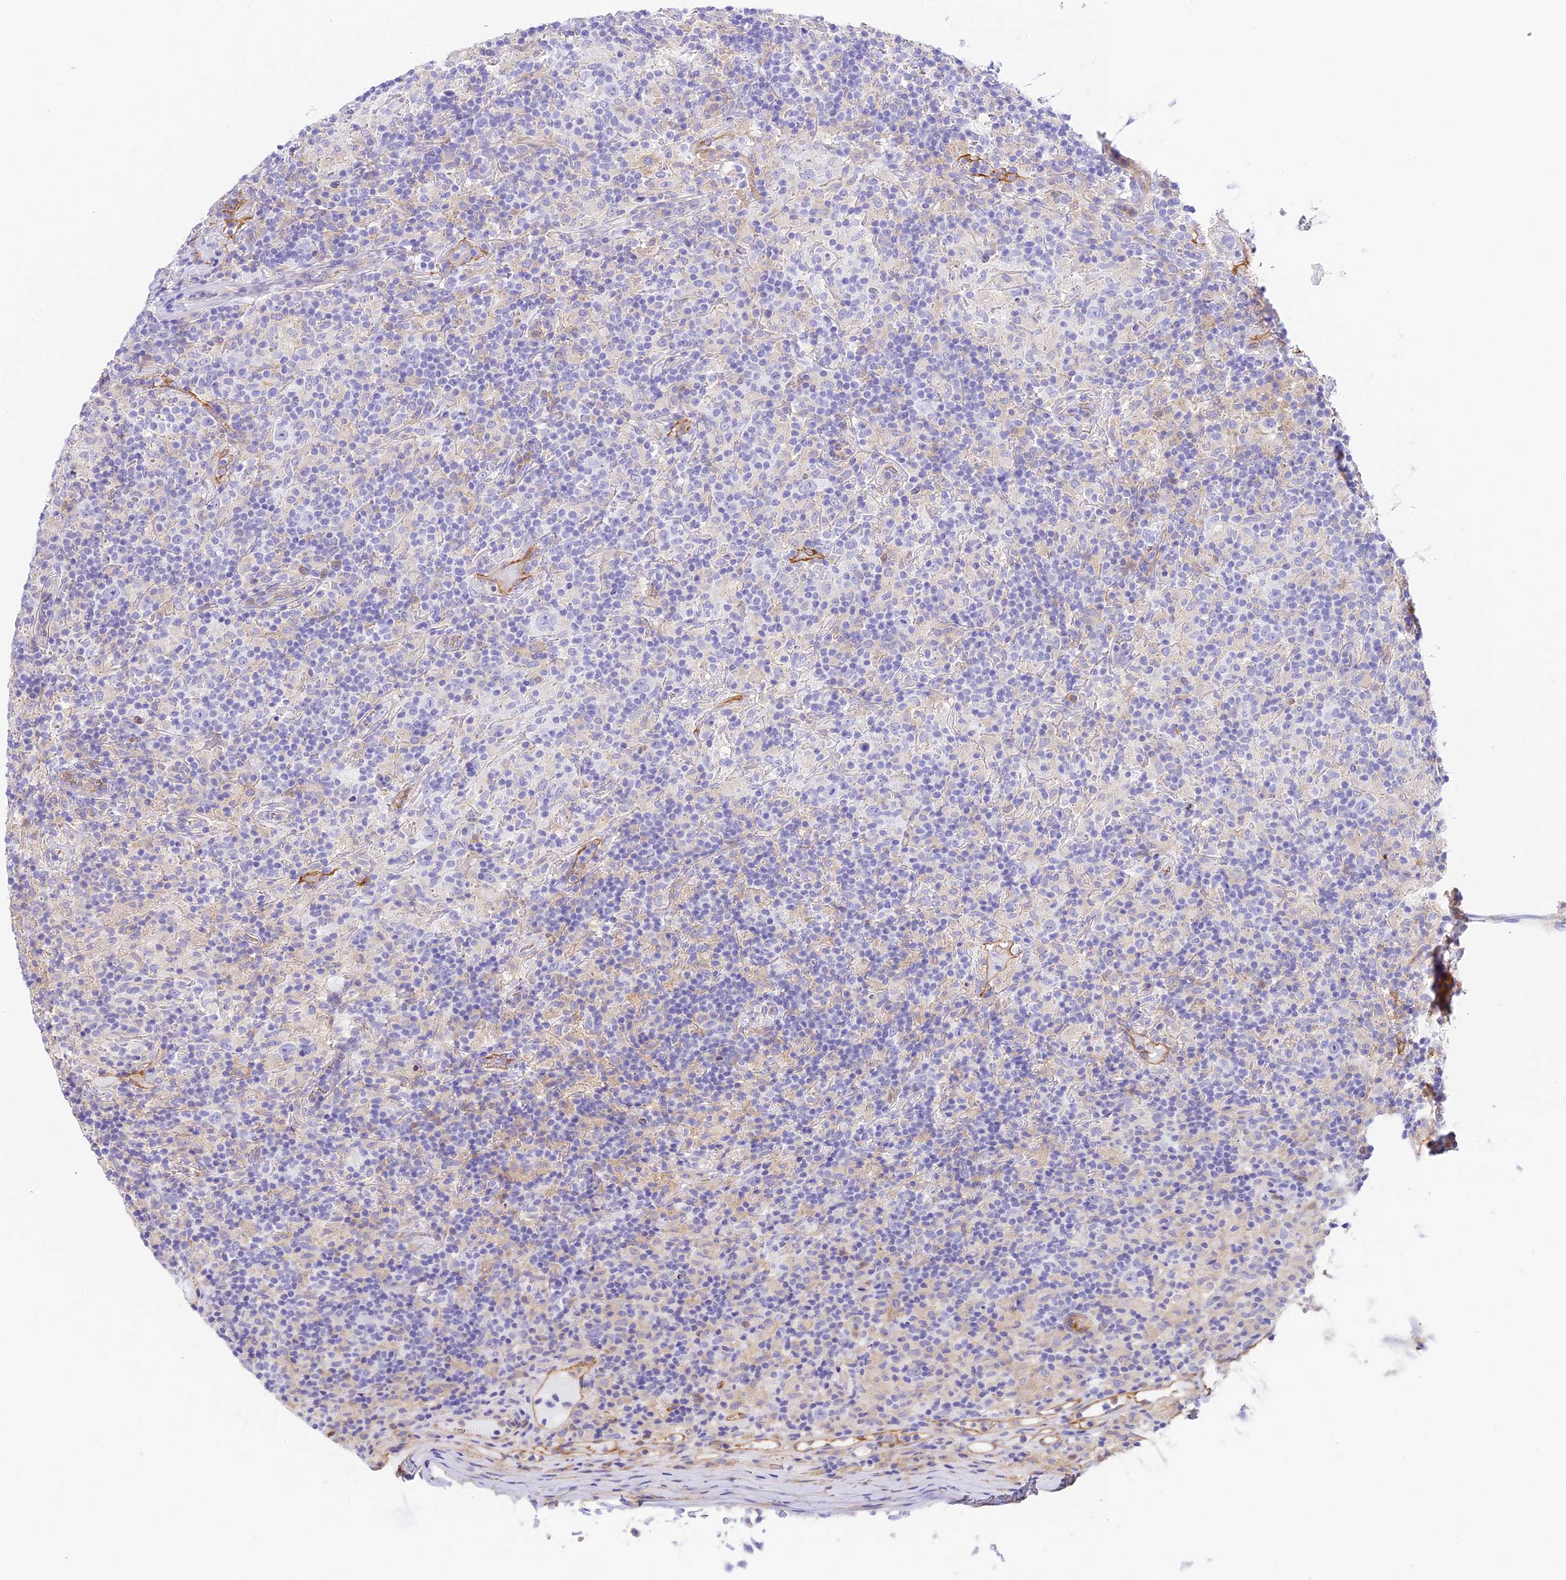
{"staining": {"intensity": "negative", "quantity": "none", "location": "none"}, "tissue": "lymphoma", "cell_type": "Tumor cells", "image_type": "cancer", "snomed": [{"axis": "morphology", "description": "Hodgkin's disease, NOS"}, {"axis": "topography", "description": "Lymph node"}], "caption": "Tumor cells are negative for protein expression in human lymphoma.", "gene": "HOMER3", "patient": {"sex": "male", "age": 70}}